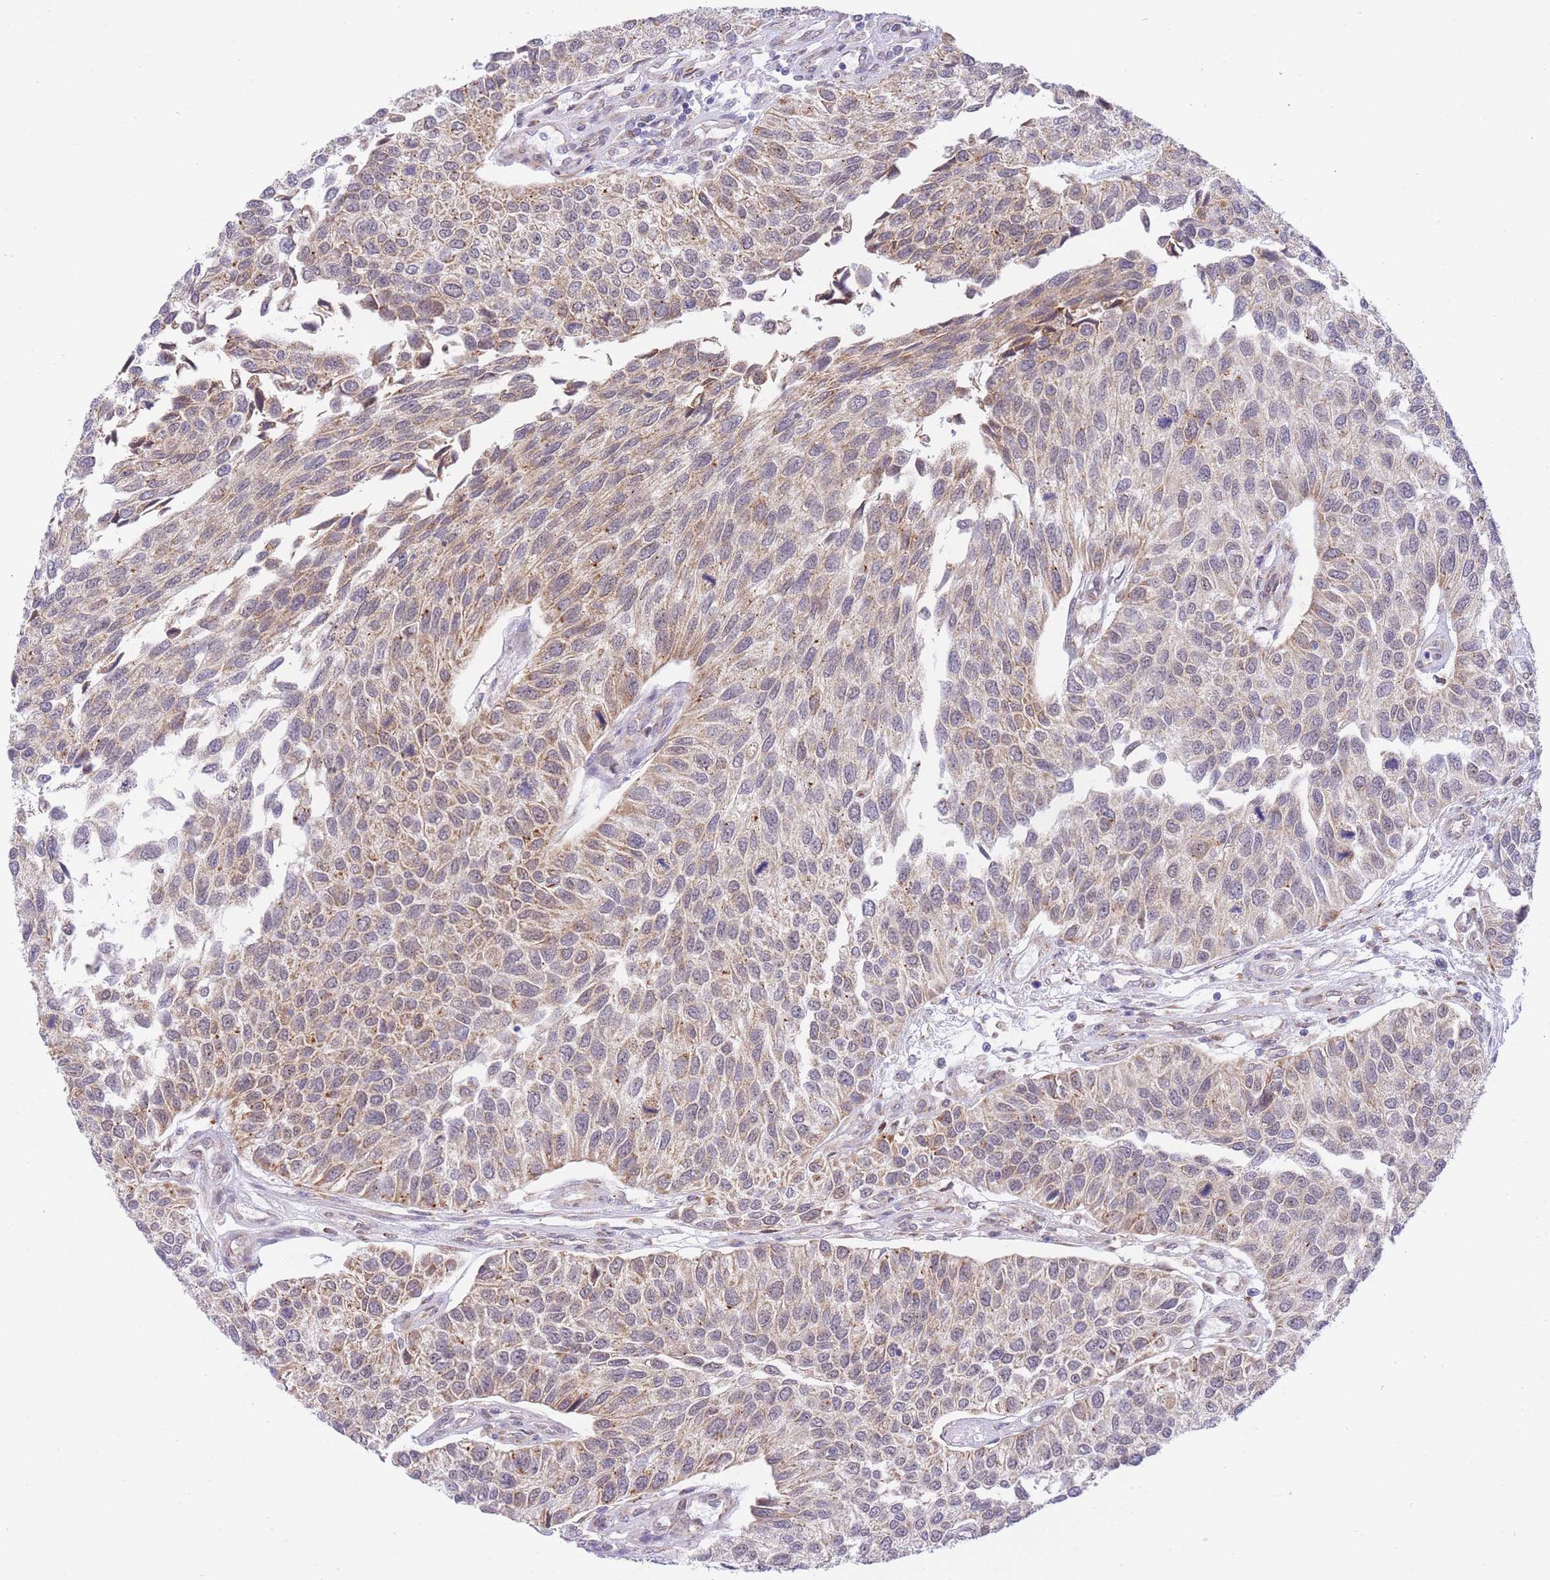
{"staining": {"intensity": "weak", "quantity": "25%-75%", "location": "cytoplasmic/membranous"}, "tissue": "urothelial cancer", "cell_type": "Tumor cells", "image_type": "cancer", "snomed": [{"axis": "morphology", "description": "Urothelial carcinoma, NOS"}, {"axis": "topography", "description": "Urinary bladder"}], "caption": "The photomicrograph shows immunohistochemical staining of urothelial cancer. There is weak cytoplasmic/membranous positivity is identified in about 25%-75% of tumor cells.", "gene": "EXOSC8", "patient": {"sex": "male", "age": 55}}